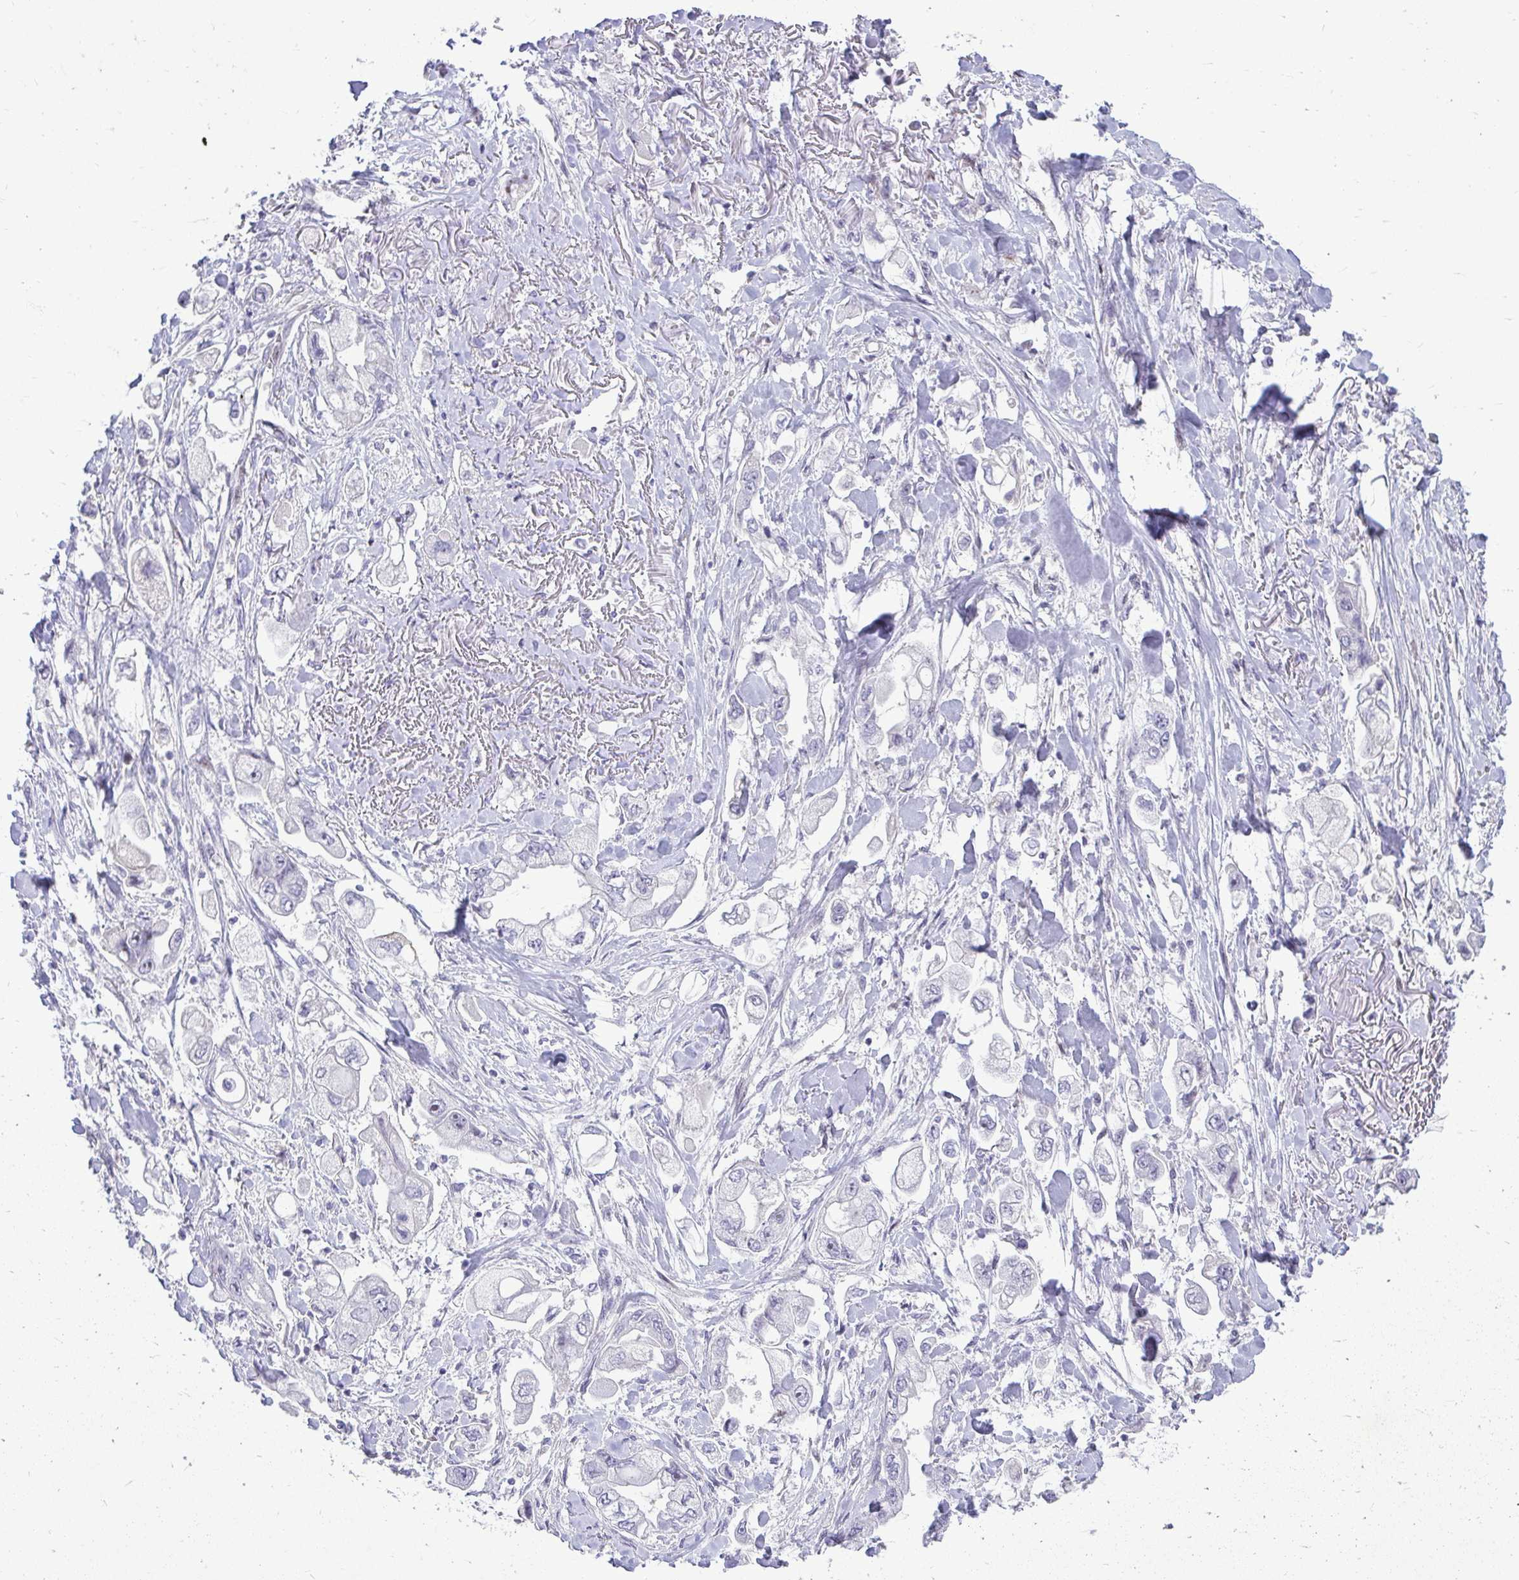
{"staining": {"intensity": "negative", "quantity": "none", "location": "none"}, "tissue": "stomach cancer", "cell_type": "Tumor cells", "image_type": "cancer", "snomed": [{"axis": "morphology", "description": "Adenocarcinoma, NOS"}, {"axis": "topography", "description": "Stomach"}], "caption": "A high-resolution photomicrograph shows immunohistochemistry (IHC) staining of stomach cancer (adenocarcinoma), which demonstrates no significant expression in tumor cells.", "gene": "DLX4", "patient": {"sex": "male", "age": 62}}